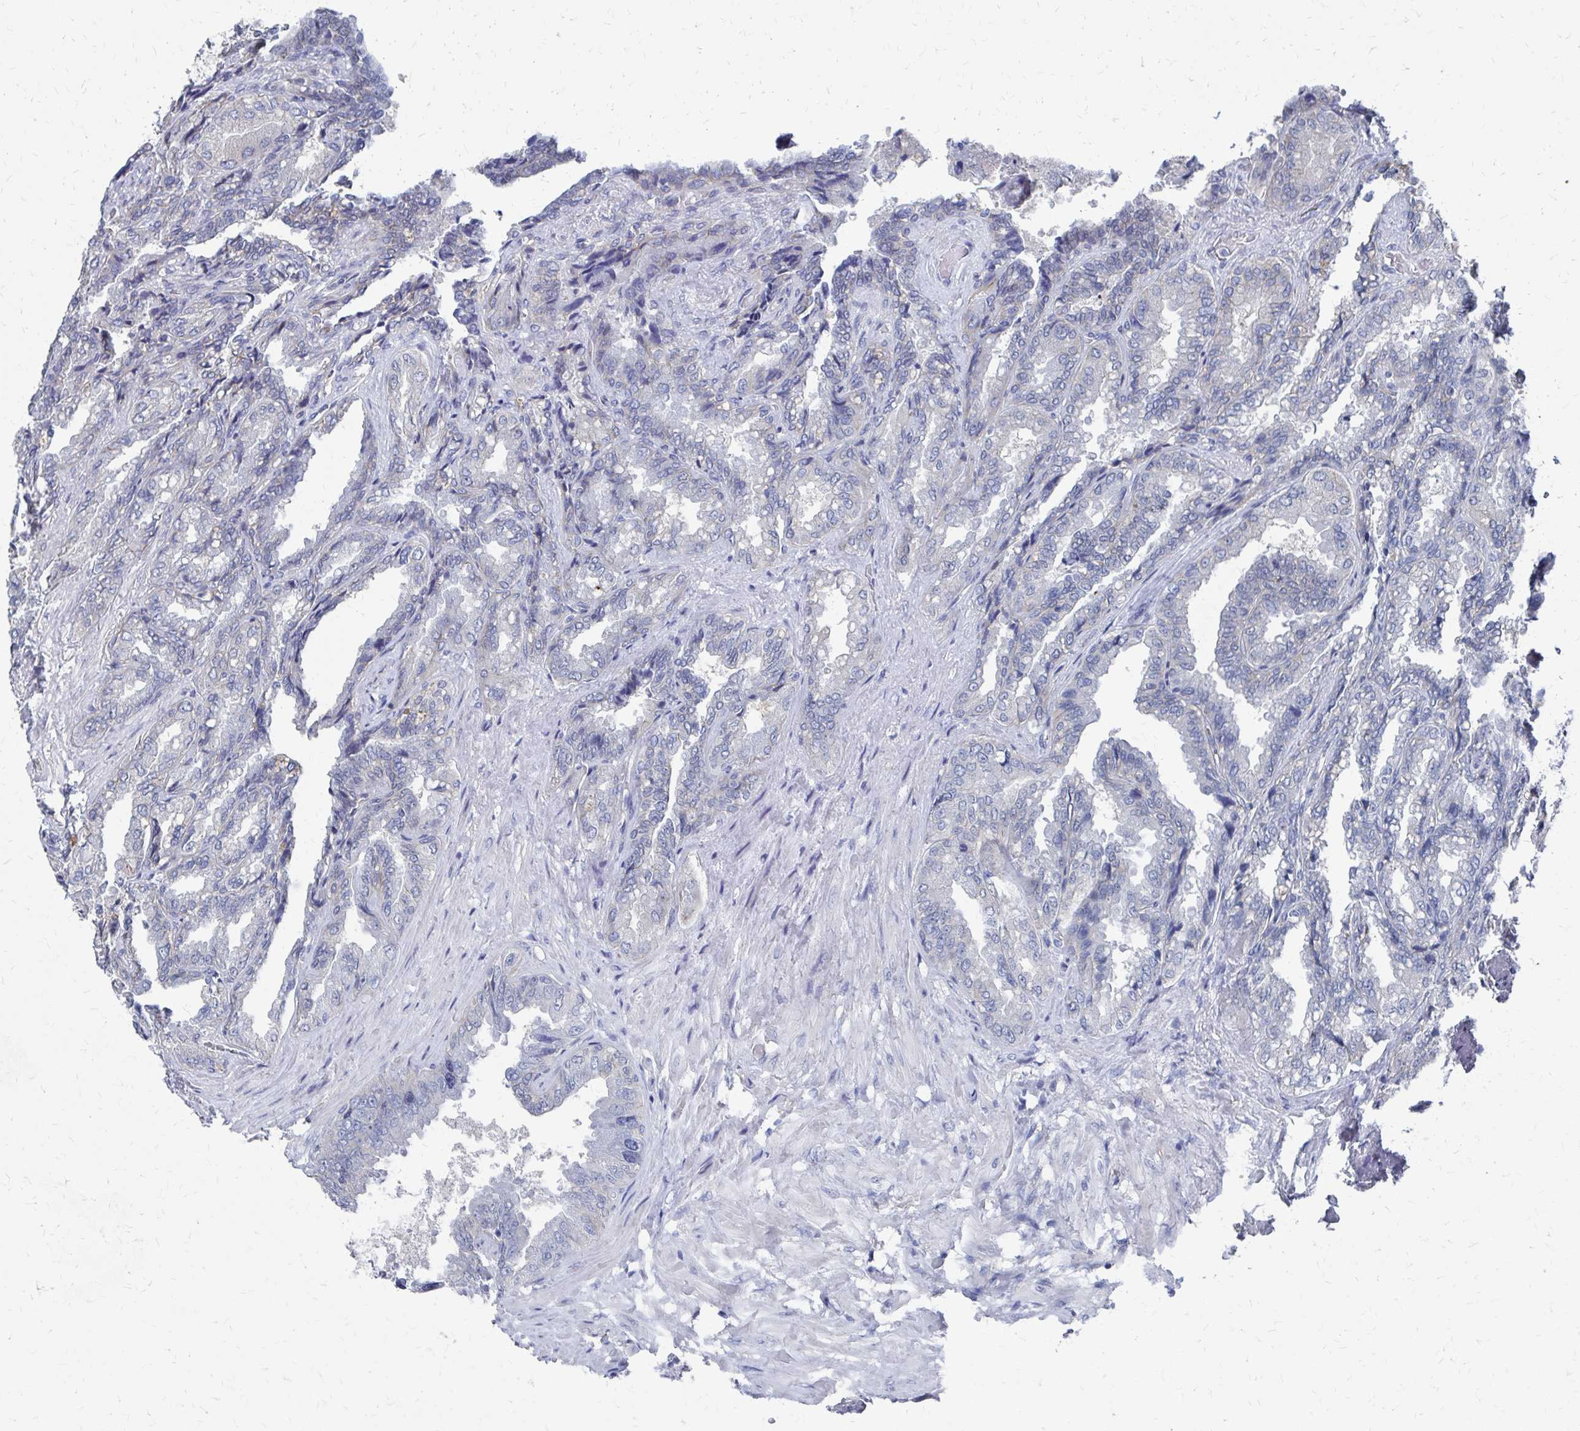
{"staining": {"intensity": "weak", "quantity": "<25%", "location": "cytoplasmic/membranous"}, "tissue": "seminal vesicle", "cell_type": "Glandular cells", "image_type": "normal", "snomed": [{"axis": "morphology", "description": "Normal tissue, NOS"}, {"axis": "topography", "description": "Seminal veicle"}], "caption": "Glandular cells show no significant protein expression in benign seminal vesicle.", "gene": "PLEKHG7", "patient": {"sex": "male", "age": 68}}